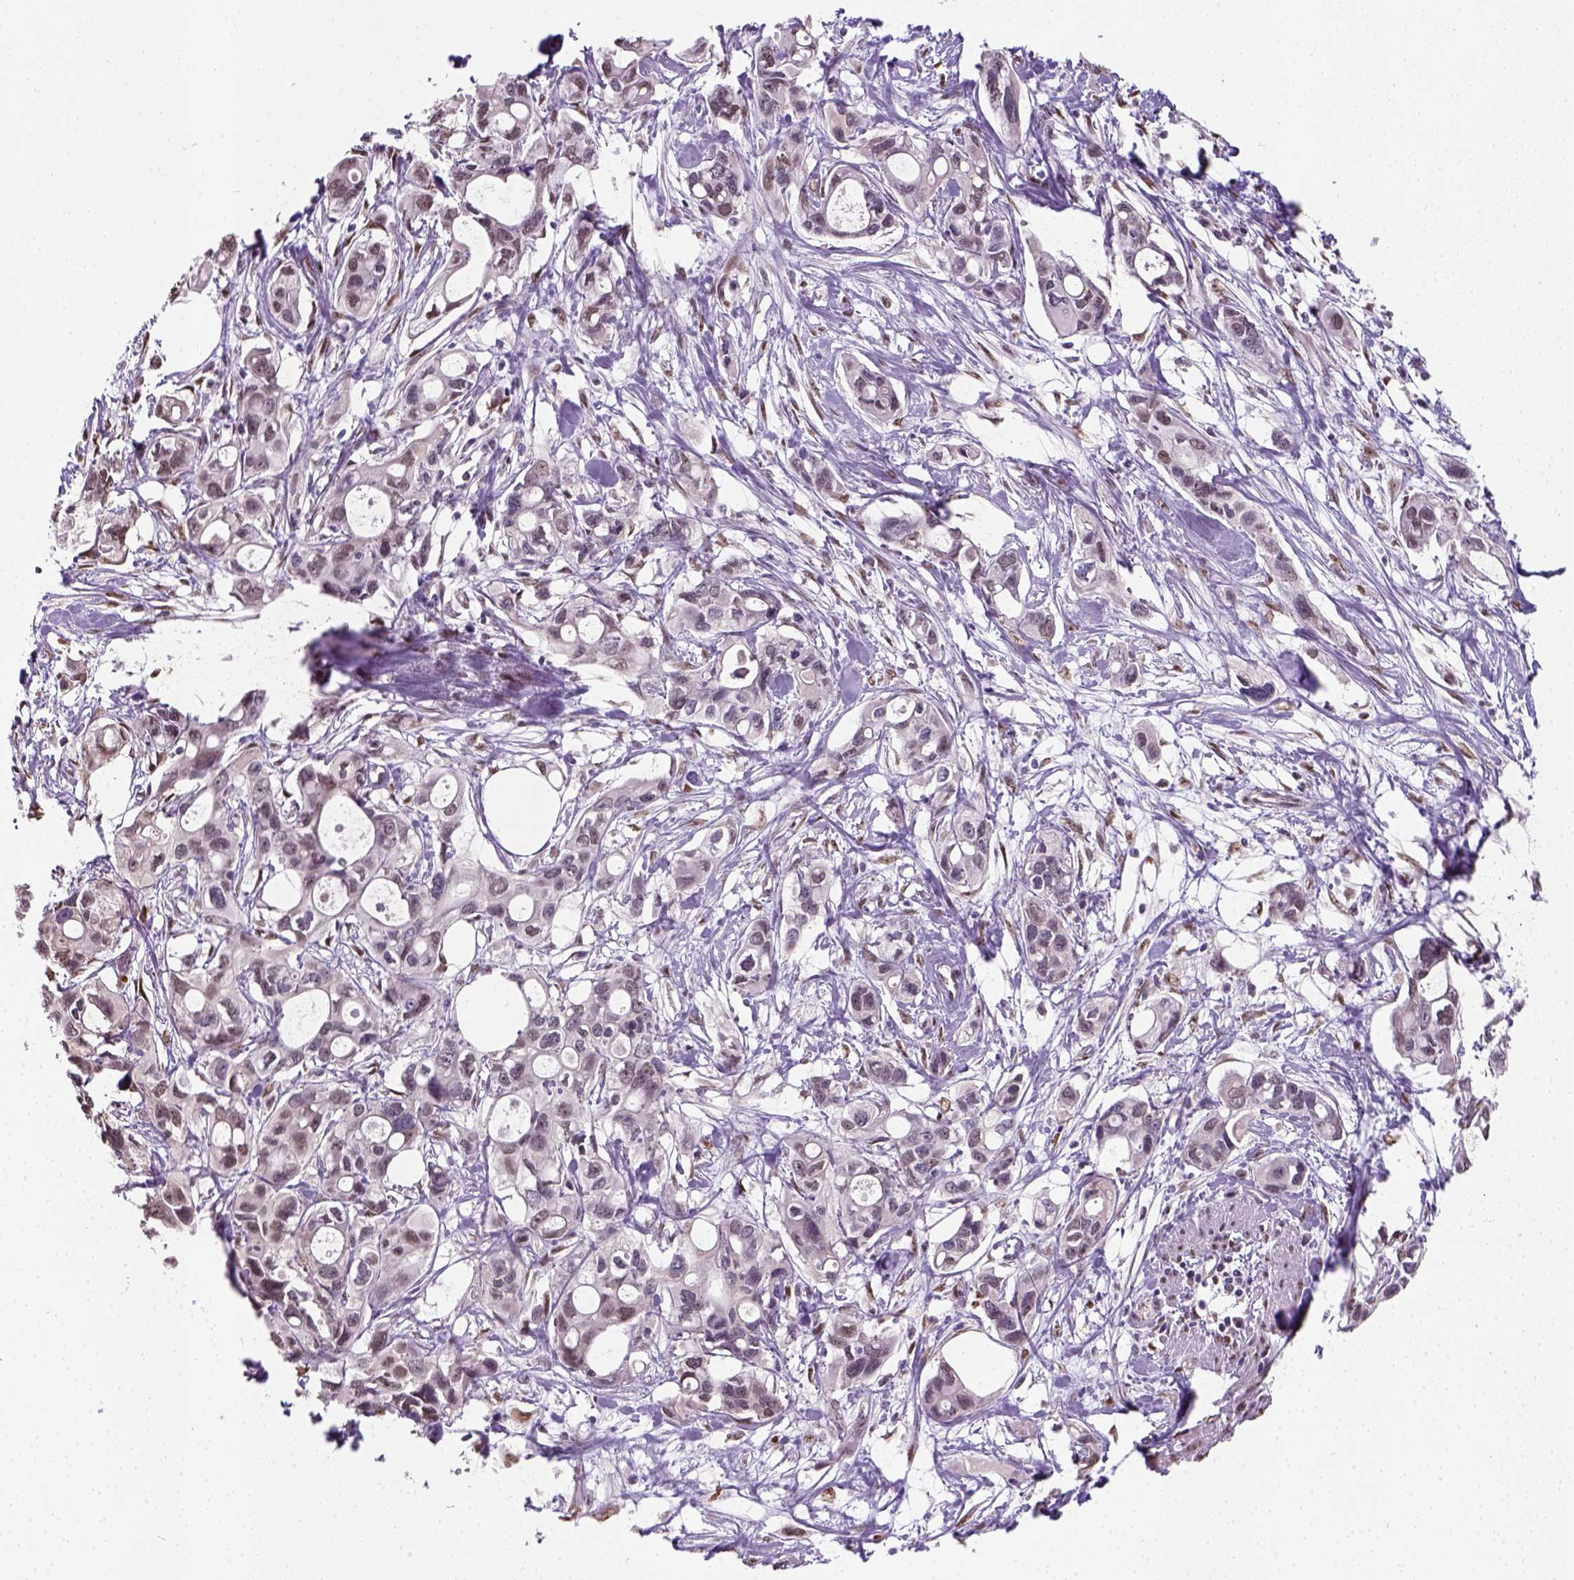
{"staining": {"intensity": "weak", "quantity": "<25%", "location": "nuclear"}, "tissue": "pancreatic cancer", "cell_type": "Tumor cells", "image_type": "cancer", "snomed": [{"axis": "morphology", "description": "Adenocarcinoma, NOS"}, {"axis": "topography", "description": "Pancreas"}], "caption": "Protein analysis of pancreatic cancer (adenocarcinoma) demonstrates no significant expression in tumor cells.", "gene": "C1orf112", "patient": {"sex": "male", "age": 60}}